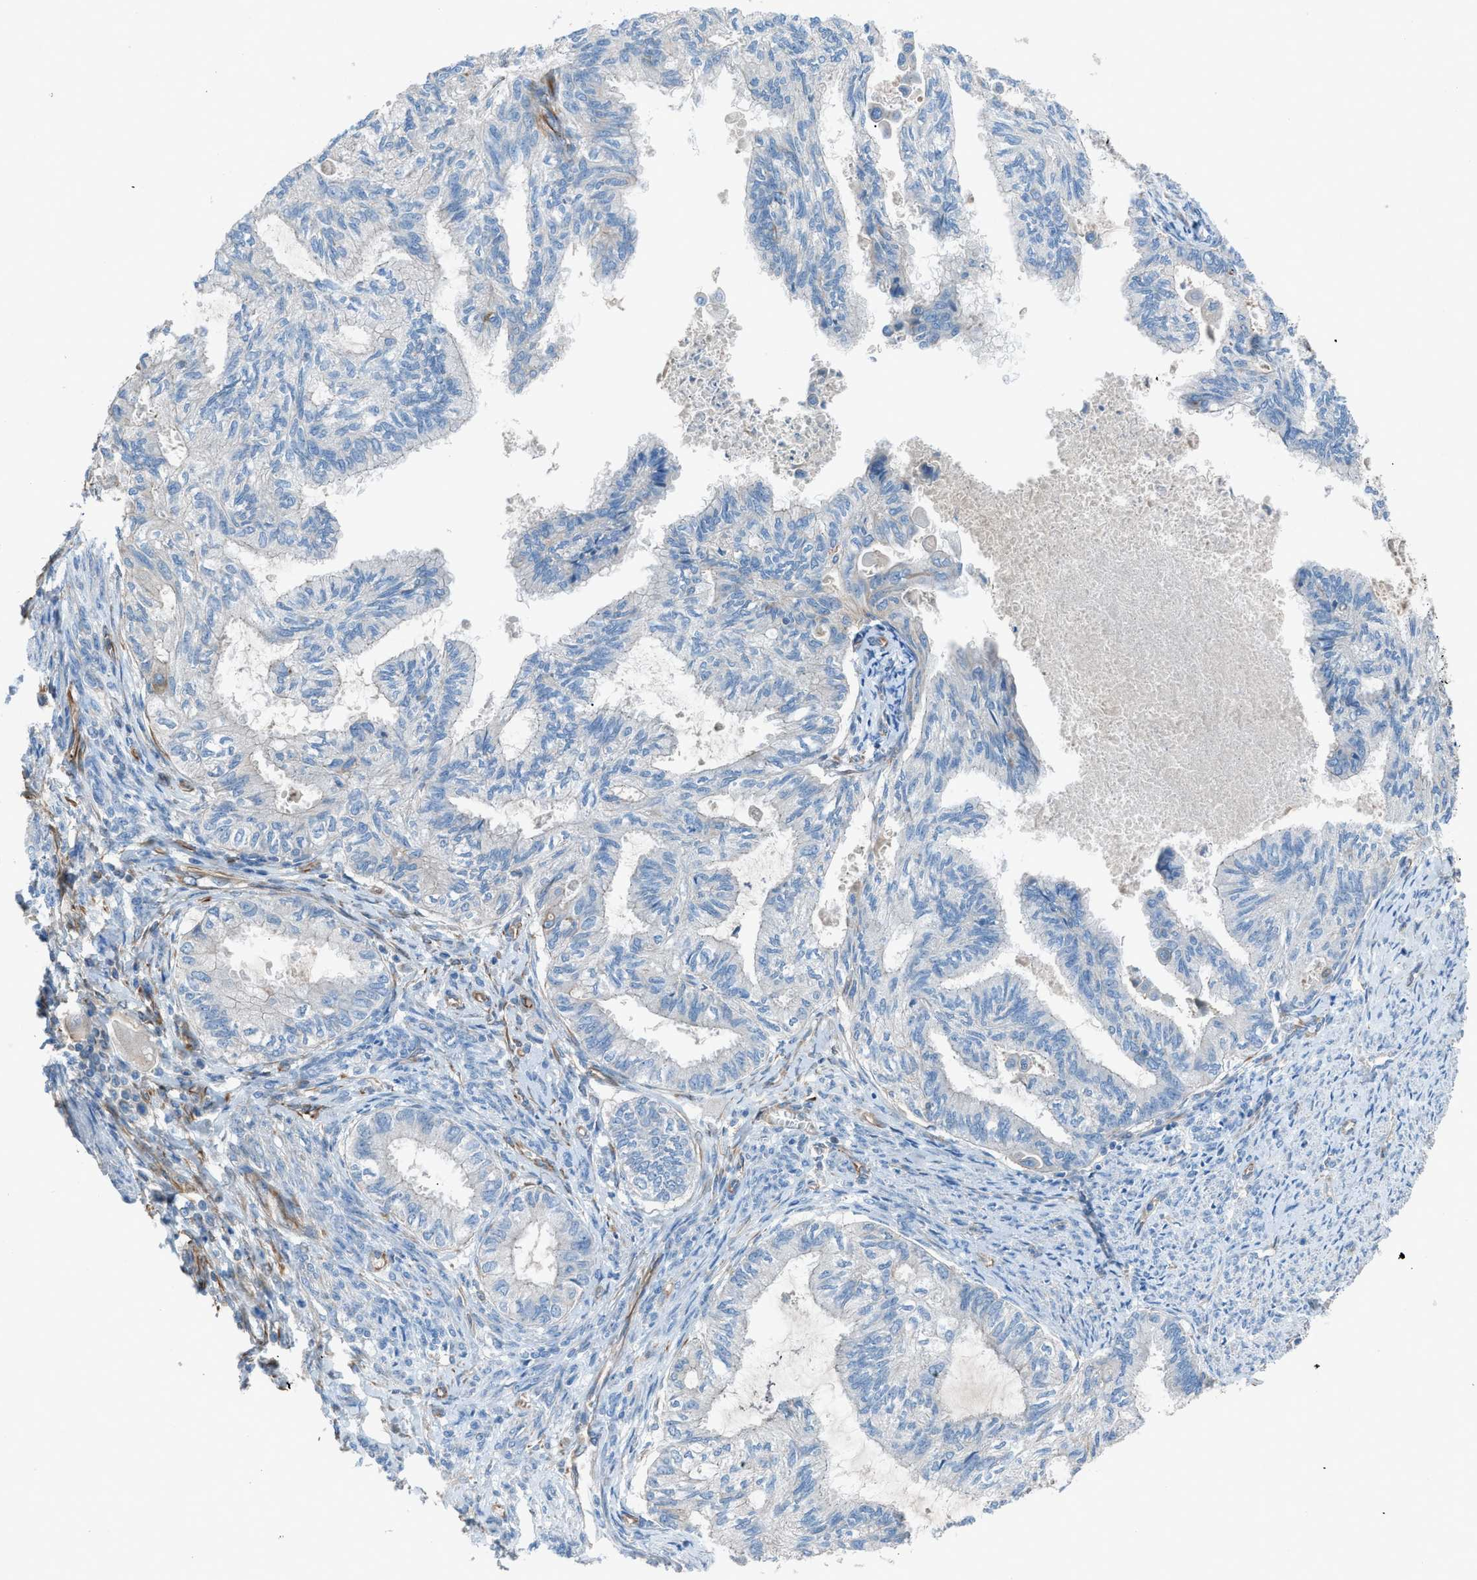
{"staining": {"intensity": "negative", "quantity": "none", "location": "none"}, "tissue": "cervical cancer", "cell_type": "Tumor cells", "image_type": "cancer", "snomed": [{"axis": "morphology", "description": "Normal tissue, NOS"}, {"axis": "morphology", "description": "Adenocarcinoma, NOS"}, {"axis": "topography", "description": "Cervix"}, {"axis": "topography", "description": "Endometrium"}], "caption": "Human cervical cancer (adenocarcinoma) stained for a protein using IHC displays no staining in tumor cells.", "gene": "CABP7", "patient": {"sex": "female", "age": 86}}